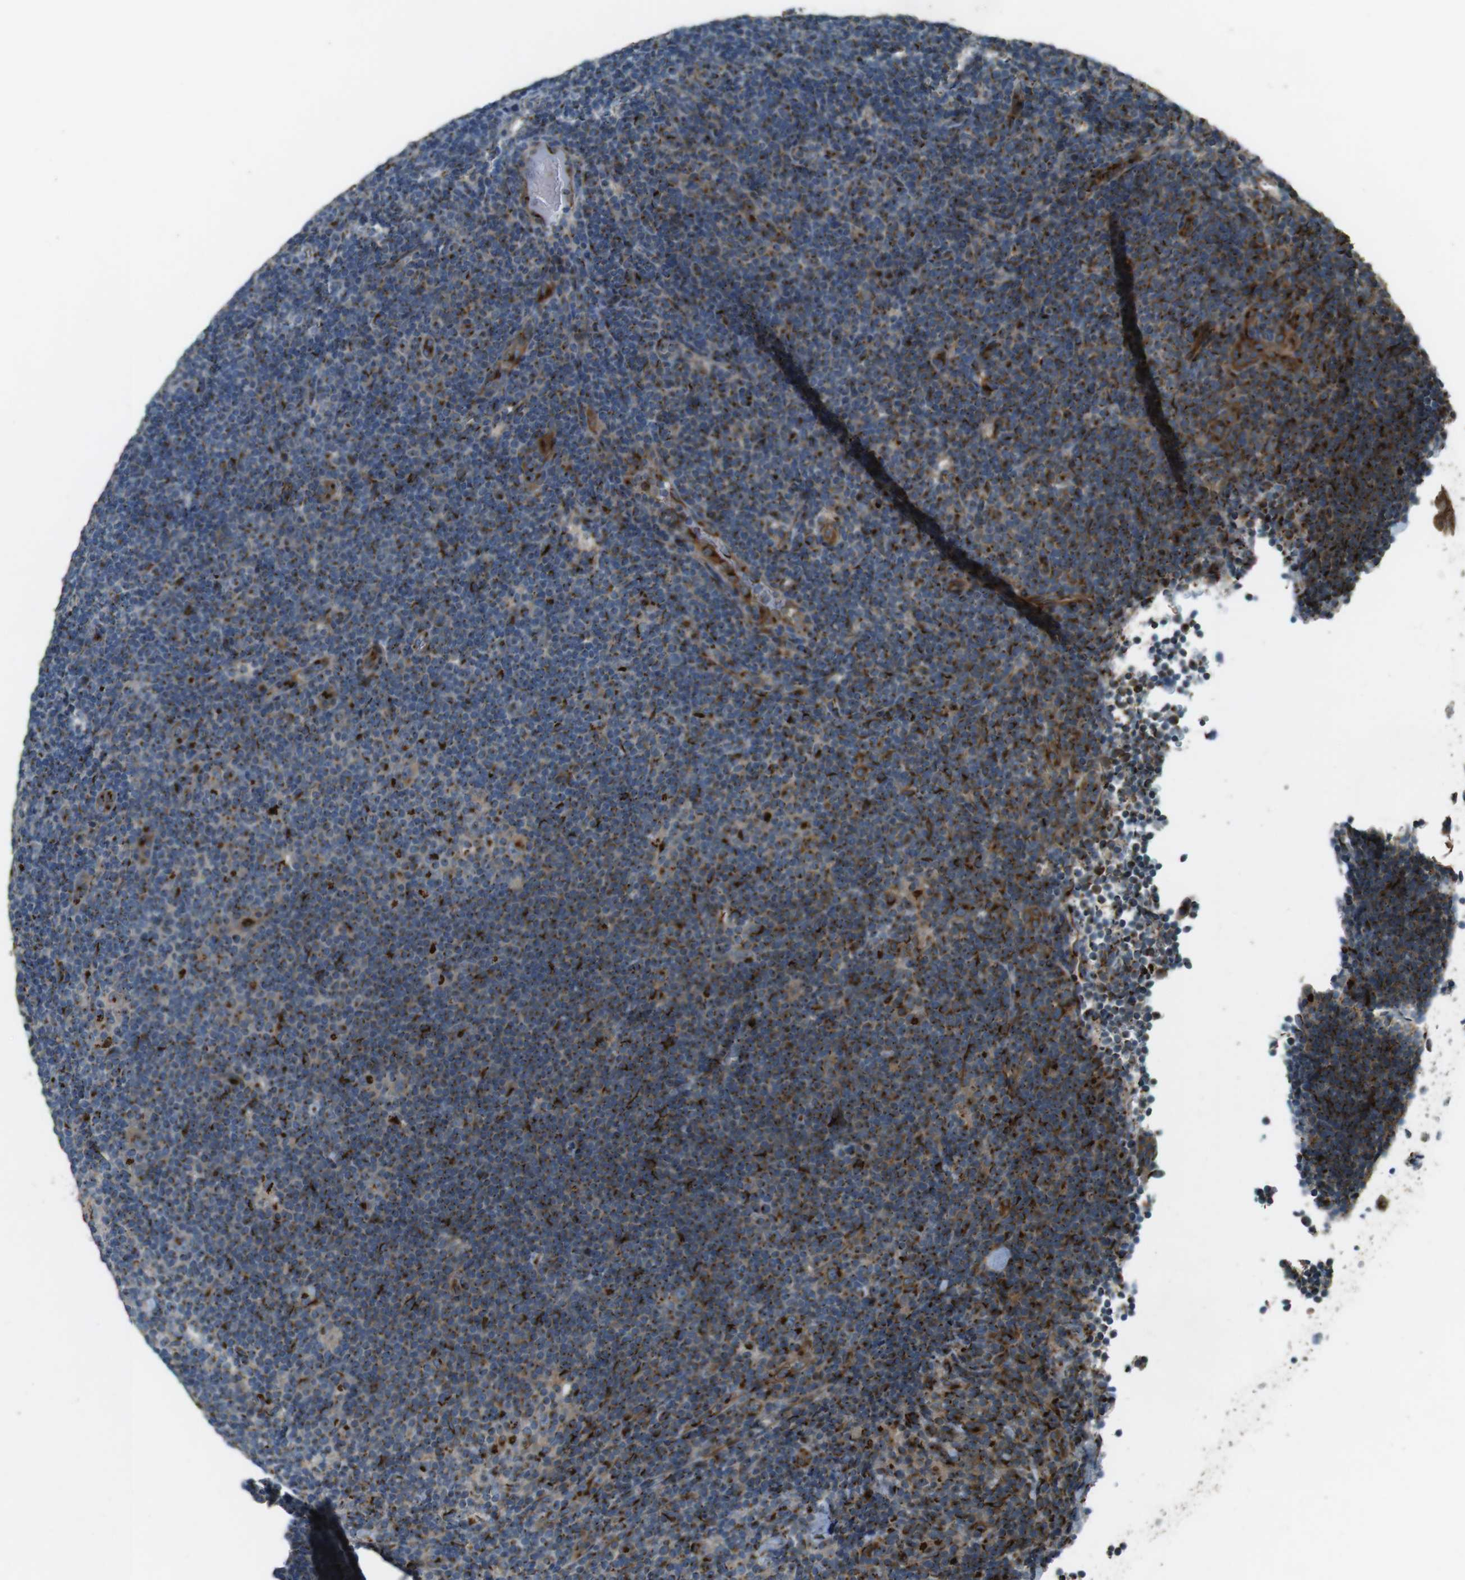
{"staining": {"intensity": "strong", "quantity": ">75%", "location": "cytoplasmic/membranous"}, "tissue": "lymphoma", "cell_type": "Tumor cells", "image_type": "cancer", "snomed": [{"axis": "morphology", "description": "Hodgkin's disease, NOS"}, {"axis": "topography", "description": "Lymph node"}], "caption": "A brown stain shows strong cytoplasmic/membranous expression of a protein in Hodgkin's disease tumor cells. (brown staining indicates protein expression, while blue staining denotes nuclei).", "gene": "TMEM115", "patient": {"sex": "female", "age": 57}}